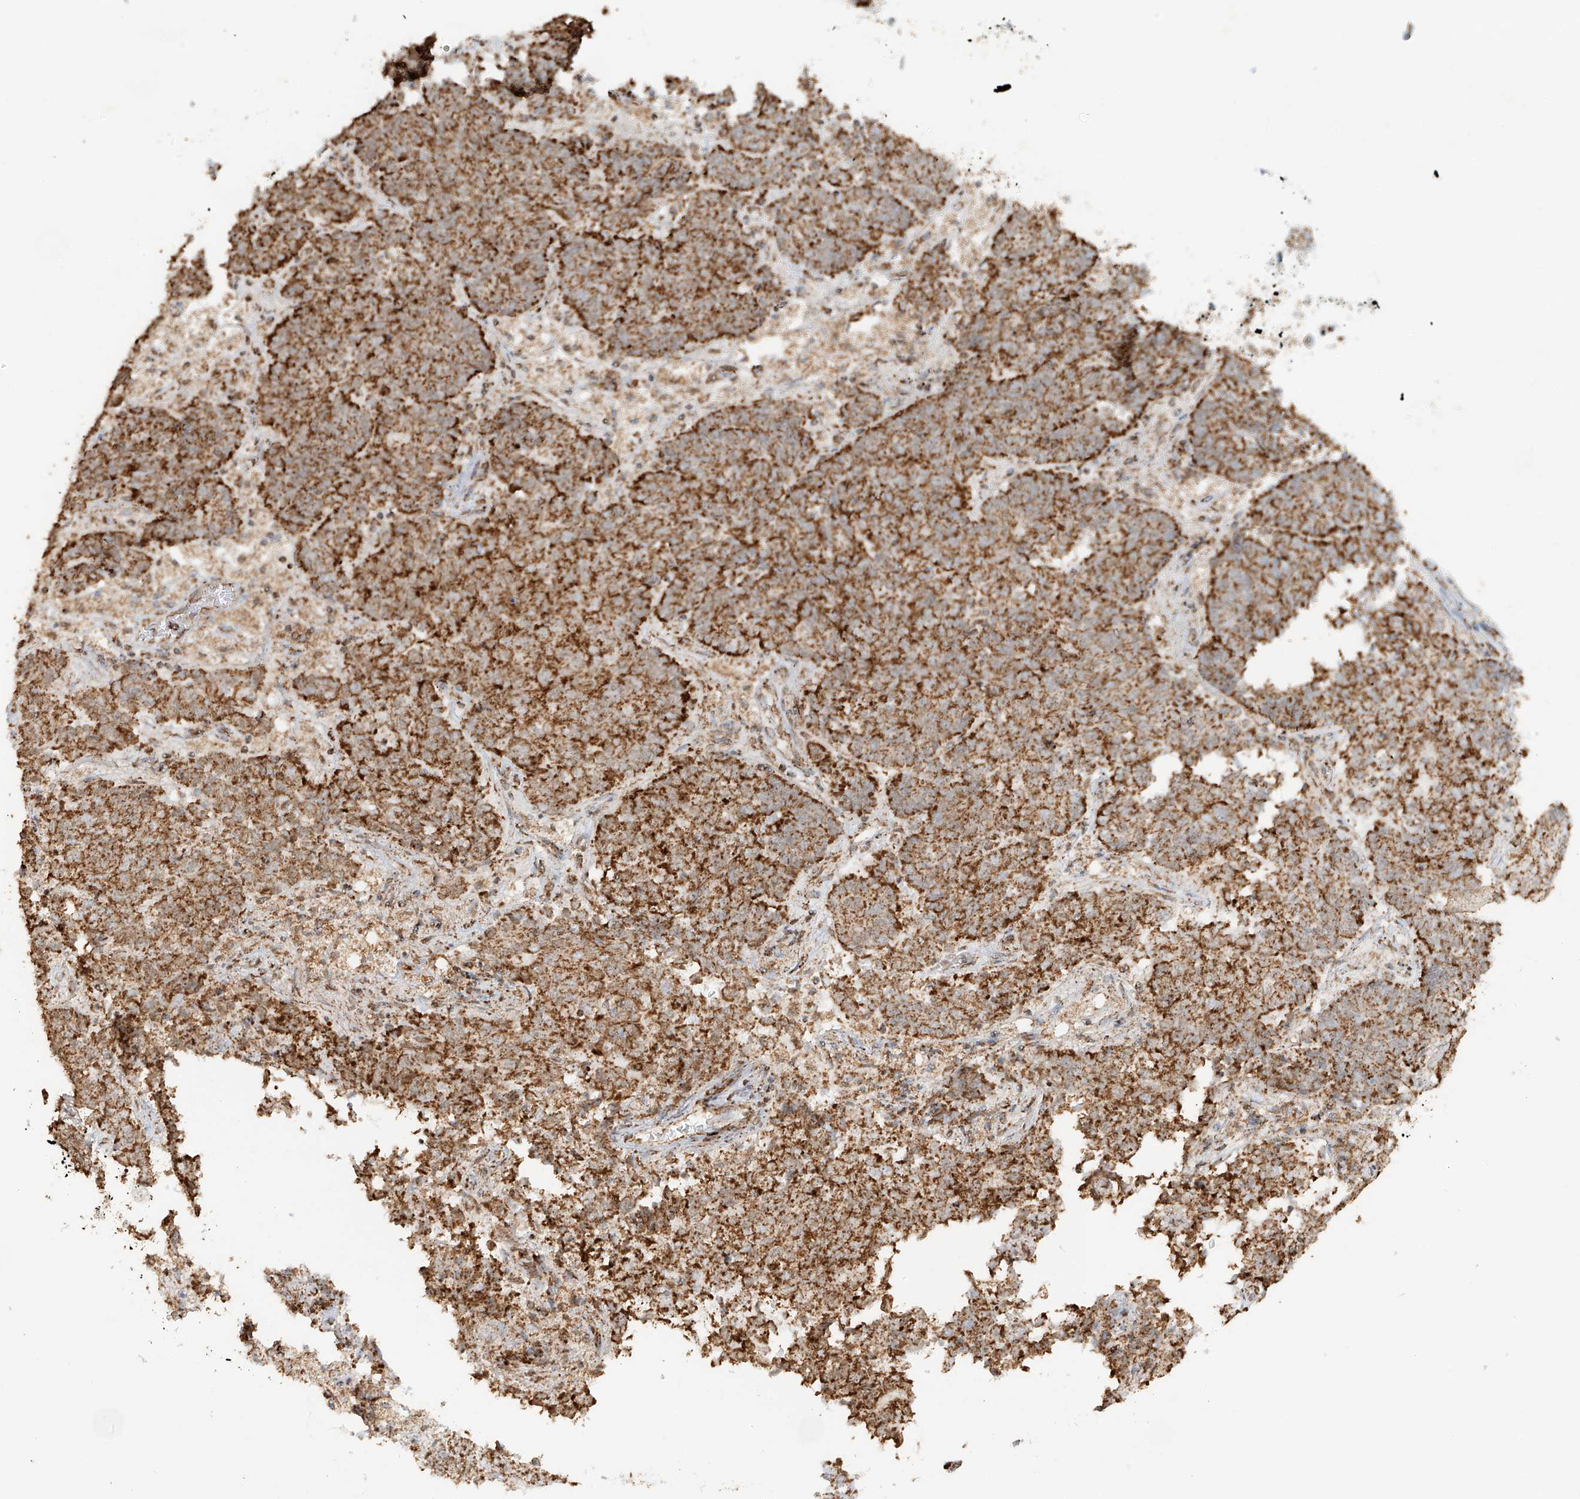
{"staining": {"intensity": "moderate", "quantity": ">75%", "location": "cytoplasmic/membranous"}, "tissue": "endometrial cancer", "cell_type": "Tumor cells", "image_type": "cancer", "snomed": [{"axis": "morphology", "description": "Adenocarcinoma, NOS"}, {"axis": "topography", "description": "Endometrium"}], "caption": "Endometrial cancer tissue exhibits moderate cytoplasmic/membranous positivity in approximately >75% of tumor cells", "gene": "MIPEP", "patient": {"sex": "female", "age": 80}}